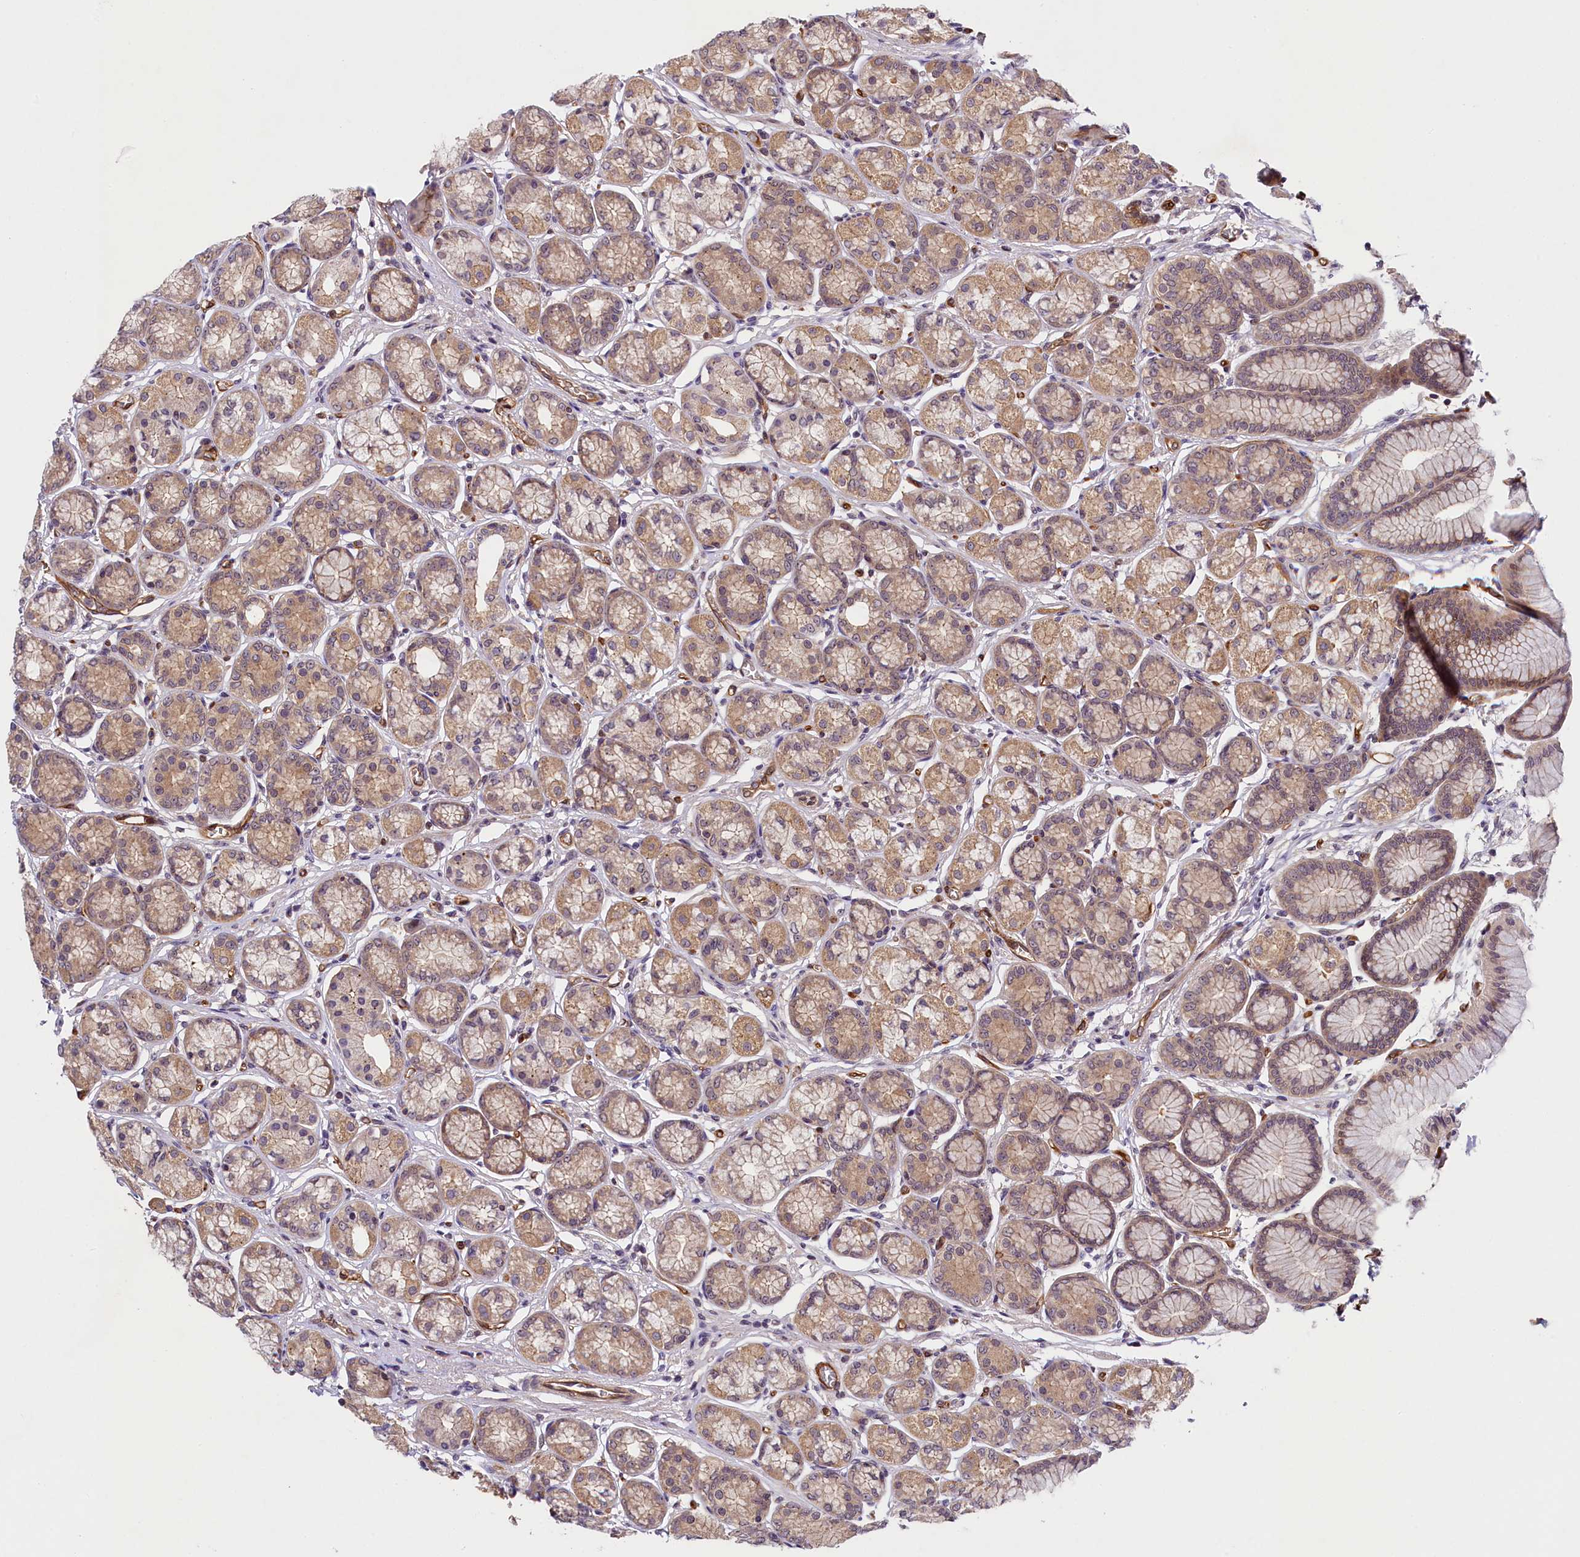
{"staining": {"intensity": "moderate", "quantity": ">75%", "location": "cytoplasmic/membranous"}, "tissue": "stomach", "cell_type": "Glandular cells", "image_type": "normal", "snomed": [{"axis": "morphology", "description": "Normal tissue, NOS"}, {"axis": "morphology", "description": "Adenocarcinoma, NOS"}, {"axis": "morphology", "description": "Adenocarcinoma, High grade"}, {"axis": "topography", "description": "Stomach, upper"}, {"axis": "topography", "description": "Stomach"}], "caption": "Stomach stained with a protein marker demonstrates moderate staining in glandular cells.", "gene": "SNRK", "patient": {"sex": "female", "age": 65}}